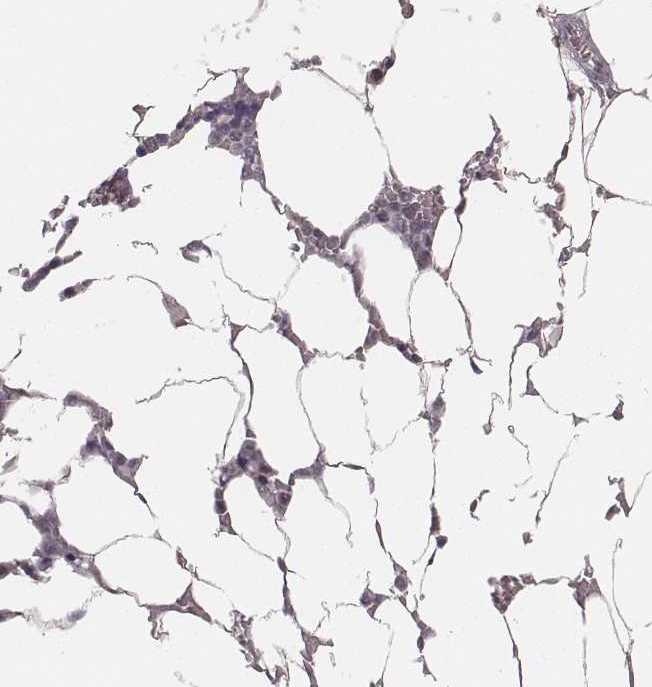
{"staining": {"intensity": "negative", "quantity": "none", "location": "none"}, "tissue": "bone marrow", "cell_type": "Hematopoietic cells", "image_type": "normal", "snomed": [{"axis": "morphology", "description": "Normal tissue, NOS"}, {"axis": "topography", "description": "Bone marrow"}], "caption": "Immunohistochemistry (IHC) histopathology image of unremarkable bone marrow: human bone marrow stained with DAB (3,3'-diaminobenzidine) exhibits no significant protein staining in hematopoietic cells.", "gene": "RPGRIP1", "patient": {"sex": "female", "age": 52}}